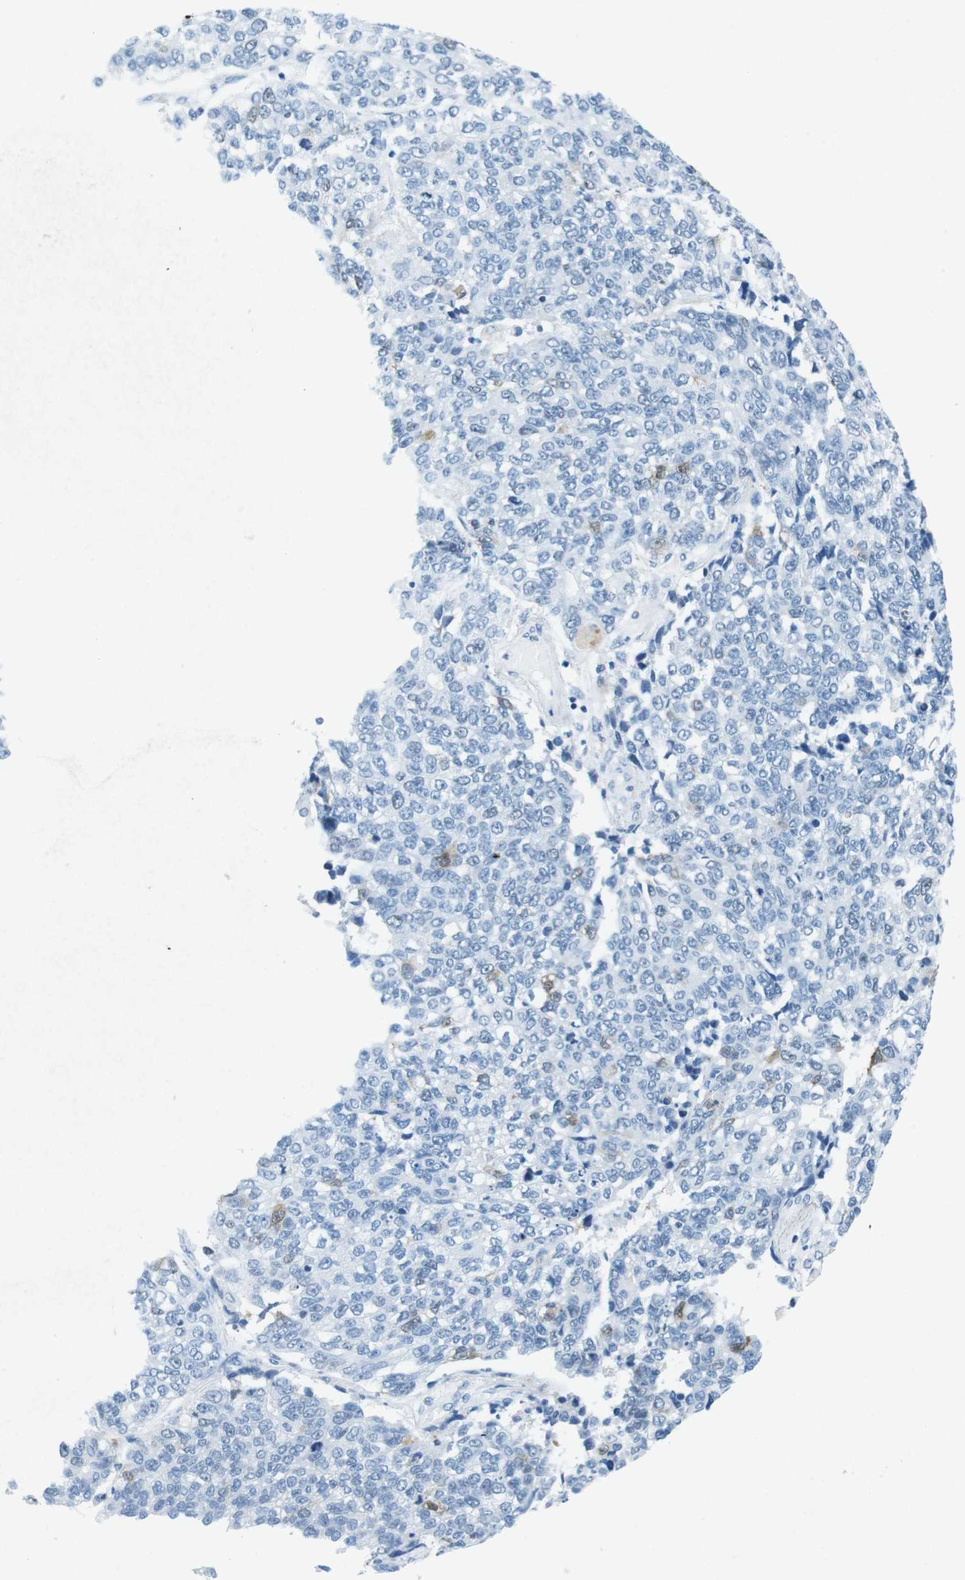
{"staining": {"intensity": "negative", "quantity": "none", "location": "none"}, "tissue": "lung cancer", "cell_type": "Tumor cells", "image_type": "cancer", "snomed": [{"axis": "morphology", "description": "Adenocarcinoma, NOS"}, {"axis": "topography", "description": "Lung"}], "caption": "High magnification brightfield microscopy of adenocarcinoma (lung) stained with DAB (3,3'-diaminobenzidine) (brown) and counterstained with hematoxylin (blue): tumor cells show no significant expression.", "gene": "CTAG1B", "patient": {"sex": "male", "age": 49}}